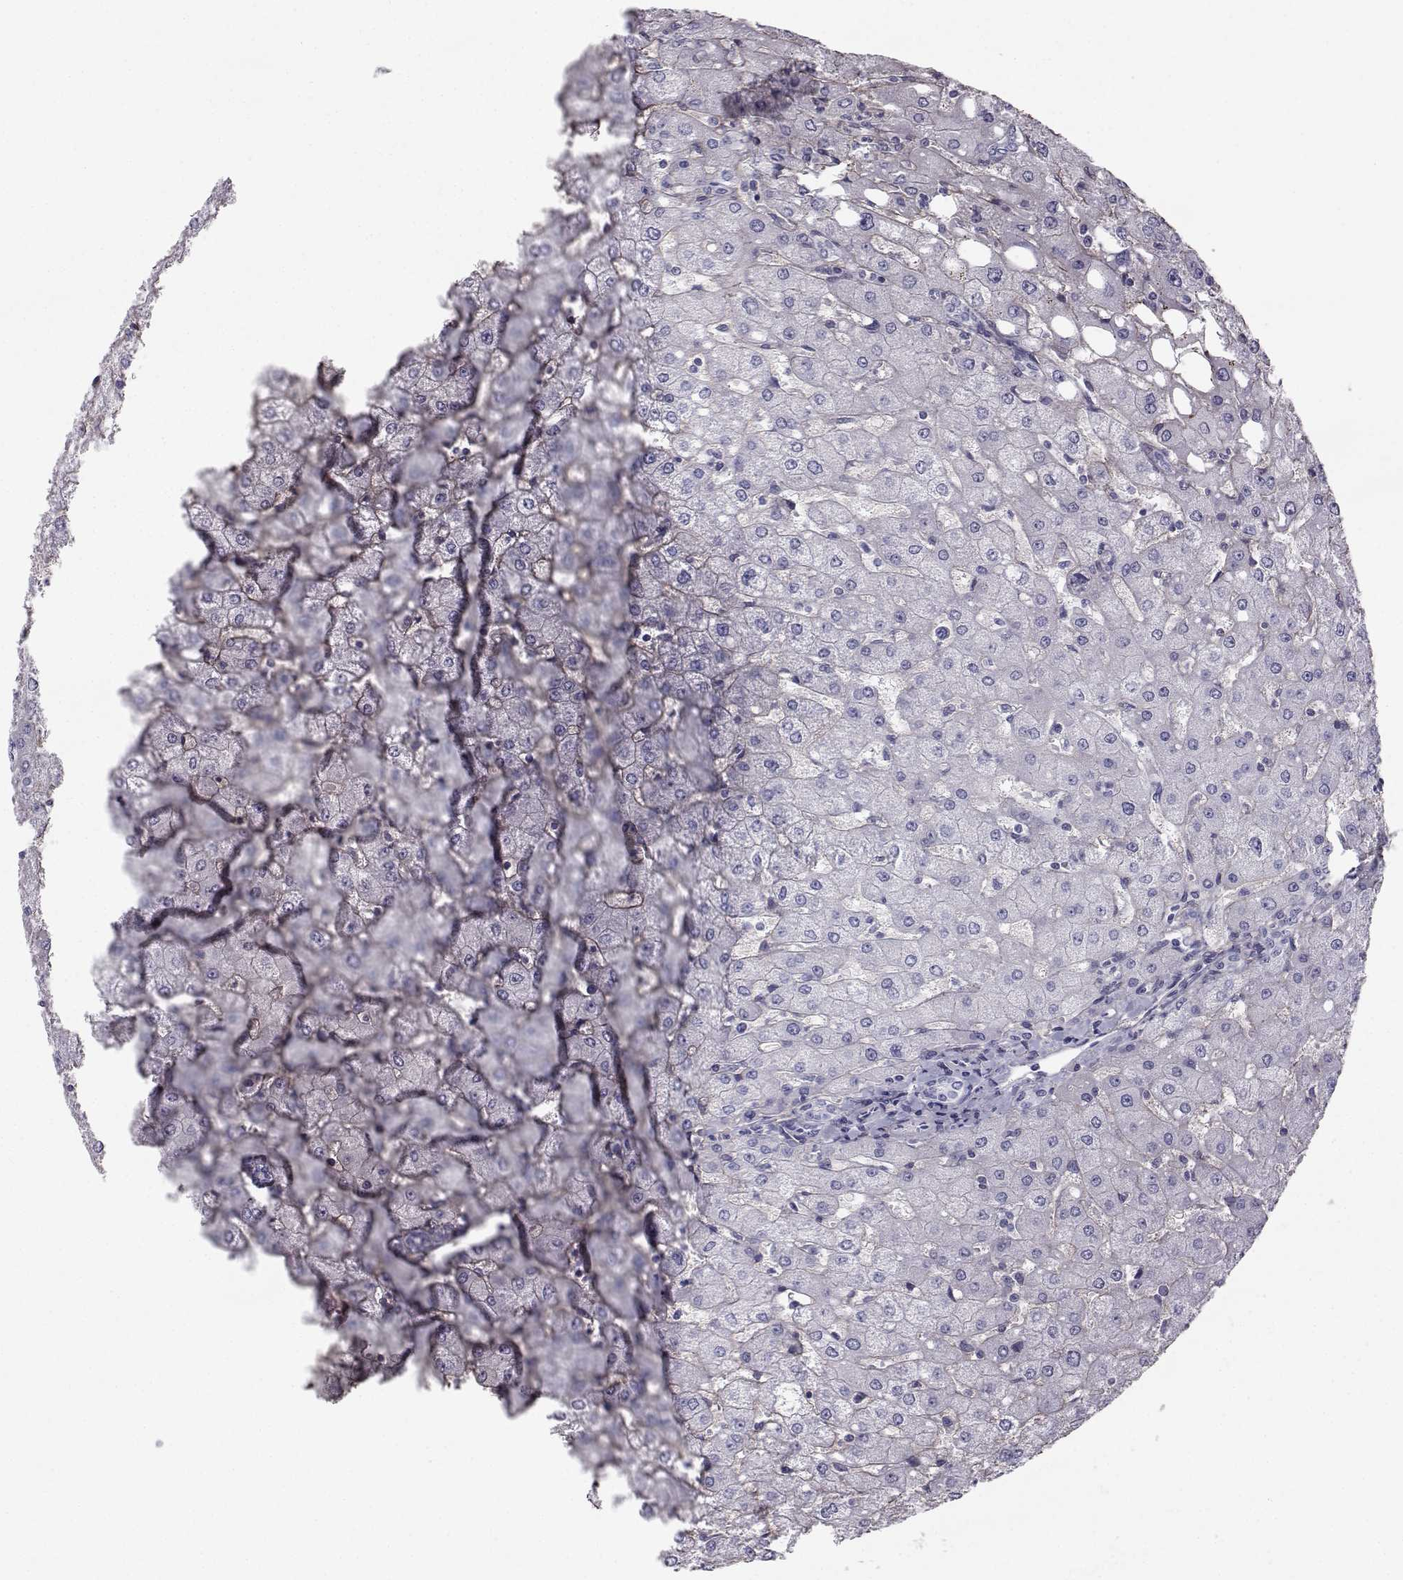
{"staining": {"intensity": "negative", "quantity": "none", "location": "none"}, "tissue": "liver", "cell_type": "Cholangiocytes", "image_type": "normal", "snomed": [{"axis": "morphology", "description": "Normal tissue, NOS"}, {"axis": "topography", "description": "Liver"}], "caption": "Cholangiocytes show no significant positivity in benign liver.", "gene": "SPDYE4", "patient": {"sex": "female", "age": 53}}